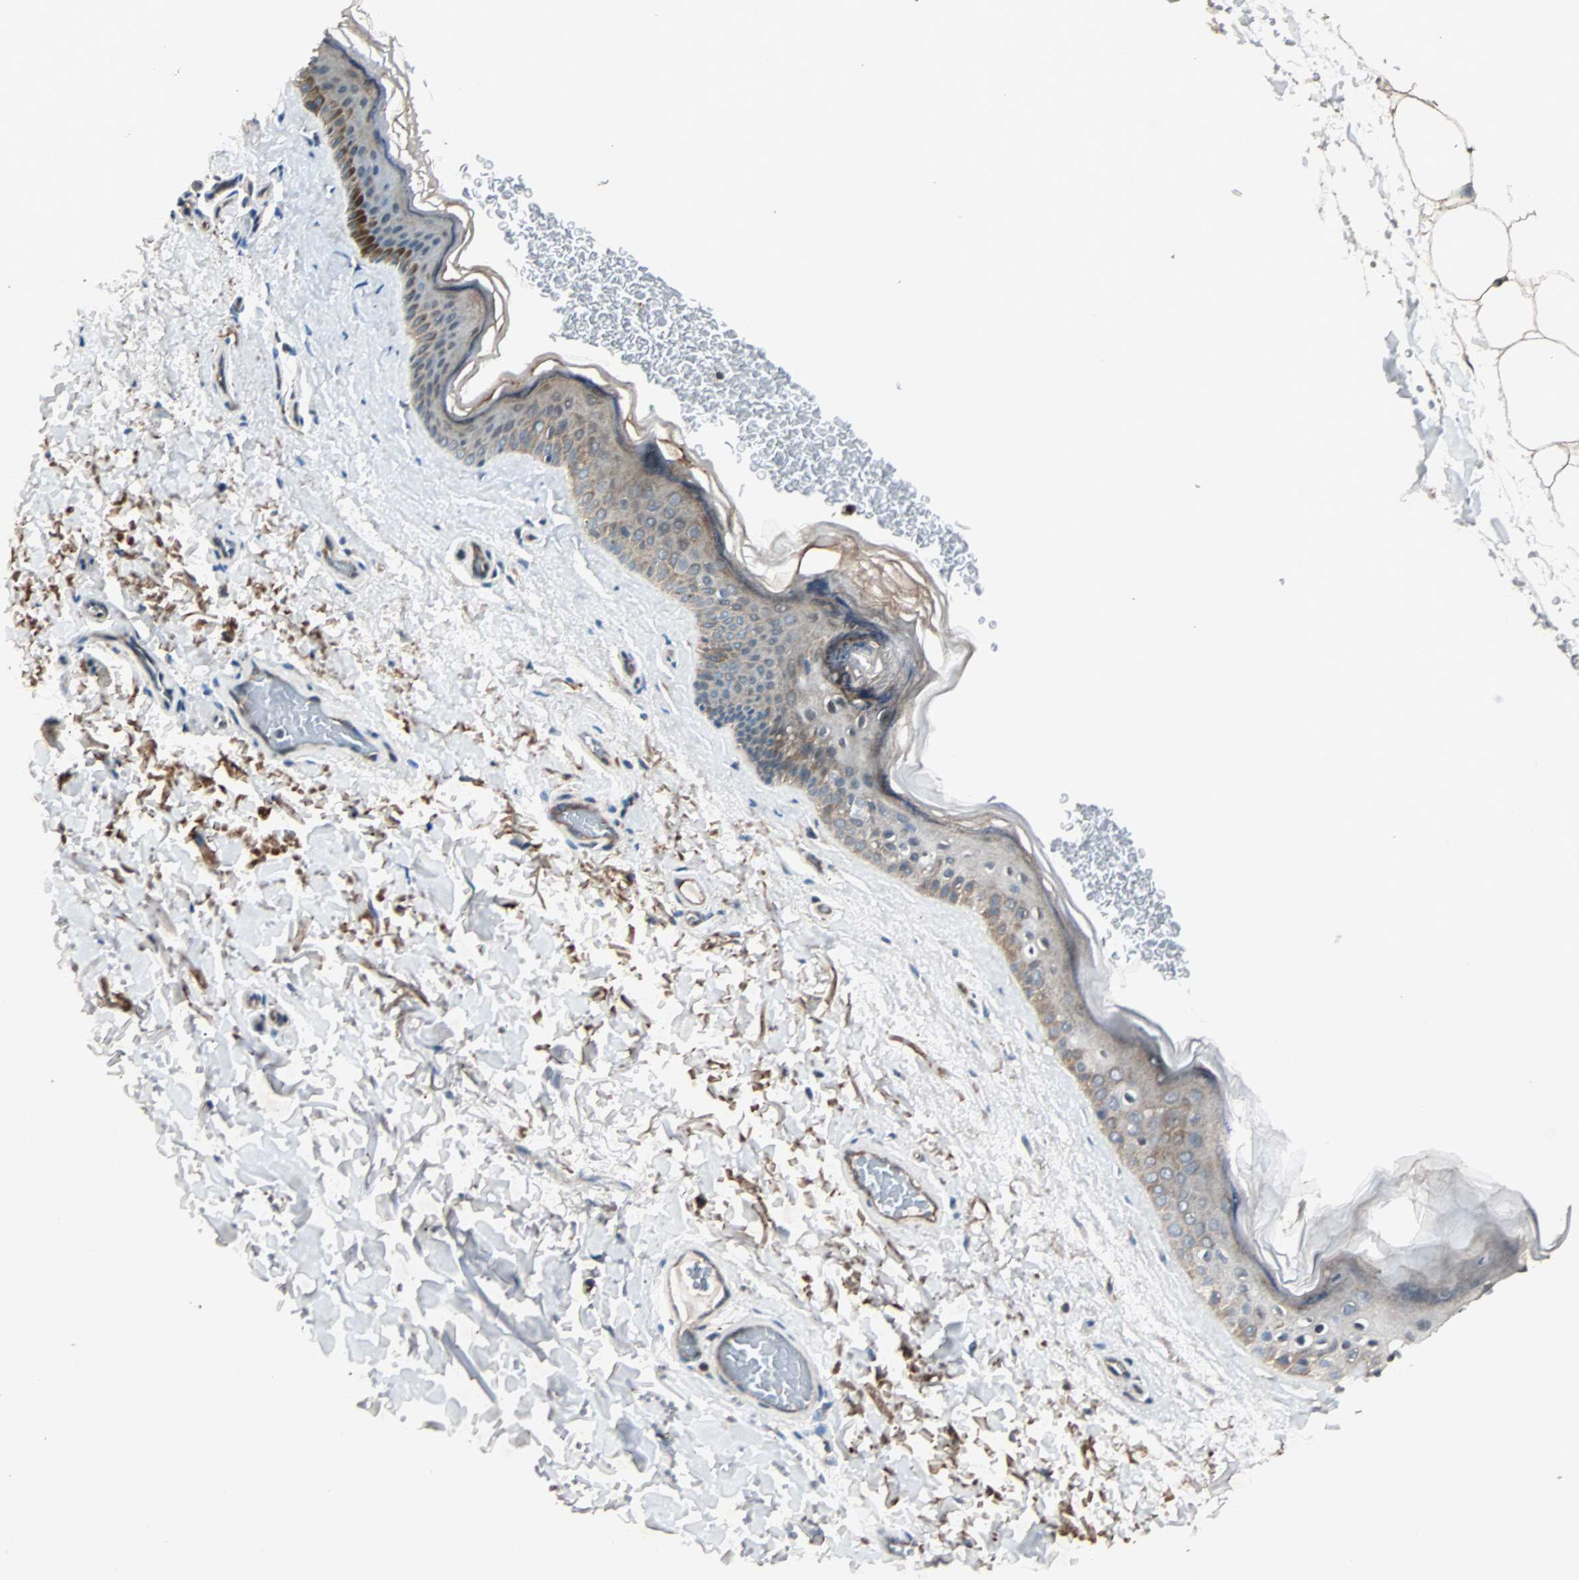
{"staining": {"intensity": "negative", "quantity": "none", "location": "none"}, "tissue": "skin", "cell_type": "Fibroblasts", "image_type": "normal", "snomed": [{"axis": "morphology", "description": "Normal tissue, NOS"}, {"axis": "topography", "description": "Skin"}], "caption": "The image shows no significant expression in fibroblasts of skin.", "gene": "GCK", "patient": {"sex": "male", "age": 63}}